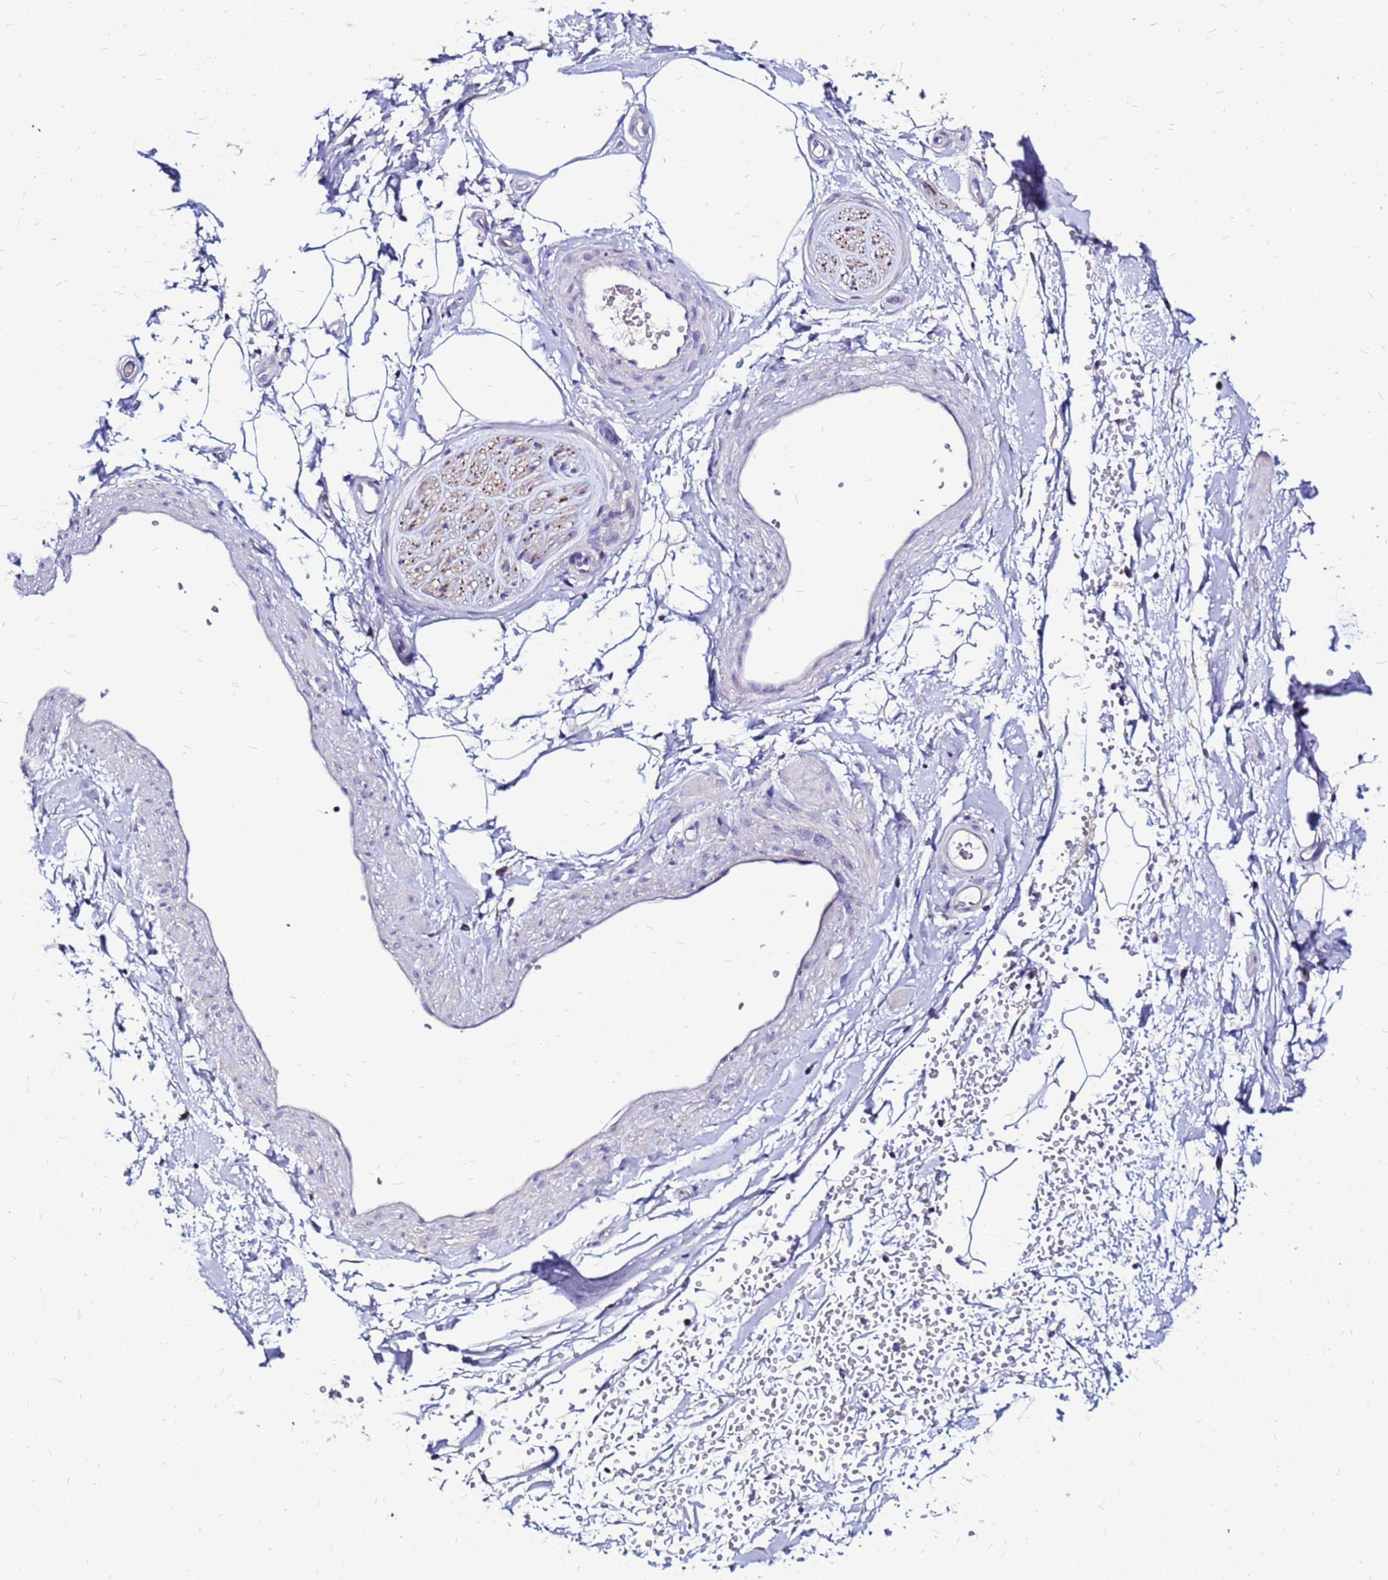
{"staining": {"intensity": "negative", "quantity": "none", "location": "none"}, "tissue": "adipose tissue", "cell_type": "Adipocytes", "image_type": "normal", "snomed": [{"axis": "morphology", "description": "Normal tissue, NOS"}, {"axis": "topography", "description": "Soft tissue"}, {"axis": "topography", "description": "Adipose tissue"}, {"axis": "topography", "description": "Vascular tissue"}, {"axis": "topography", "description": "Peripheral nerve tissue"}], "caption": "There is no significant staining in adipocytes of adipose tissue.", "gene": "ARHGEF35", "patient": {"sex": "male", "age": 74}}